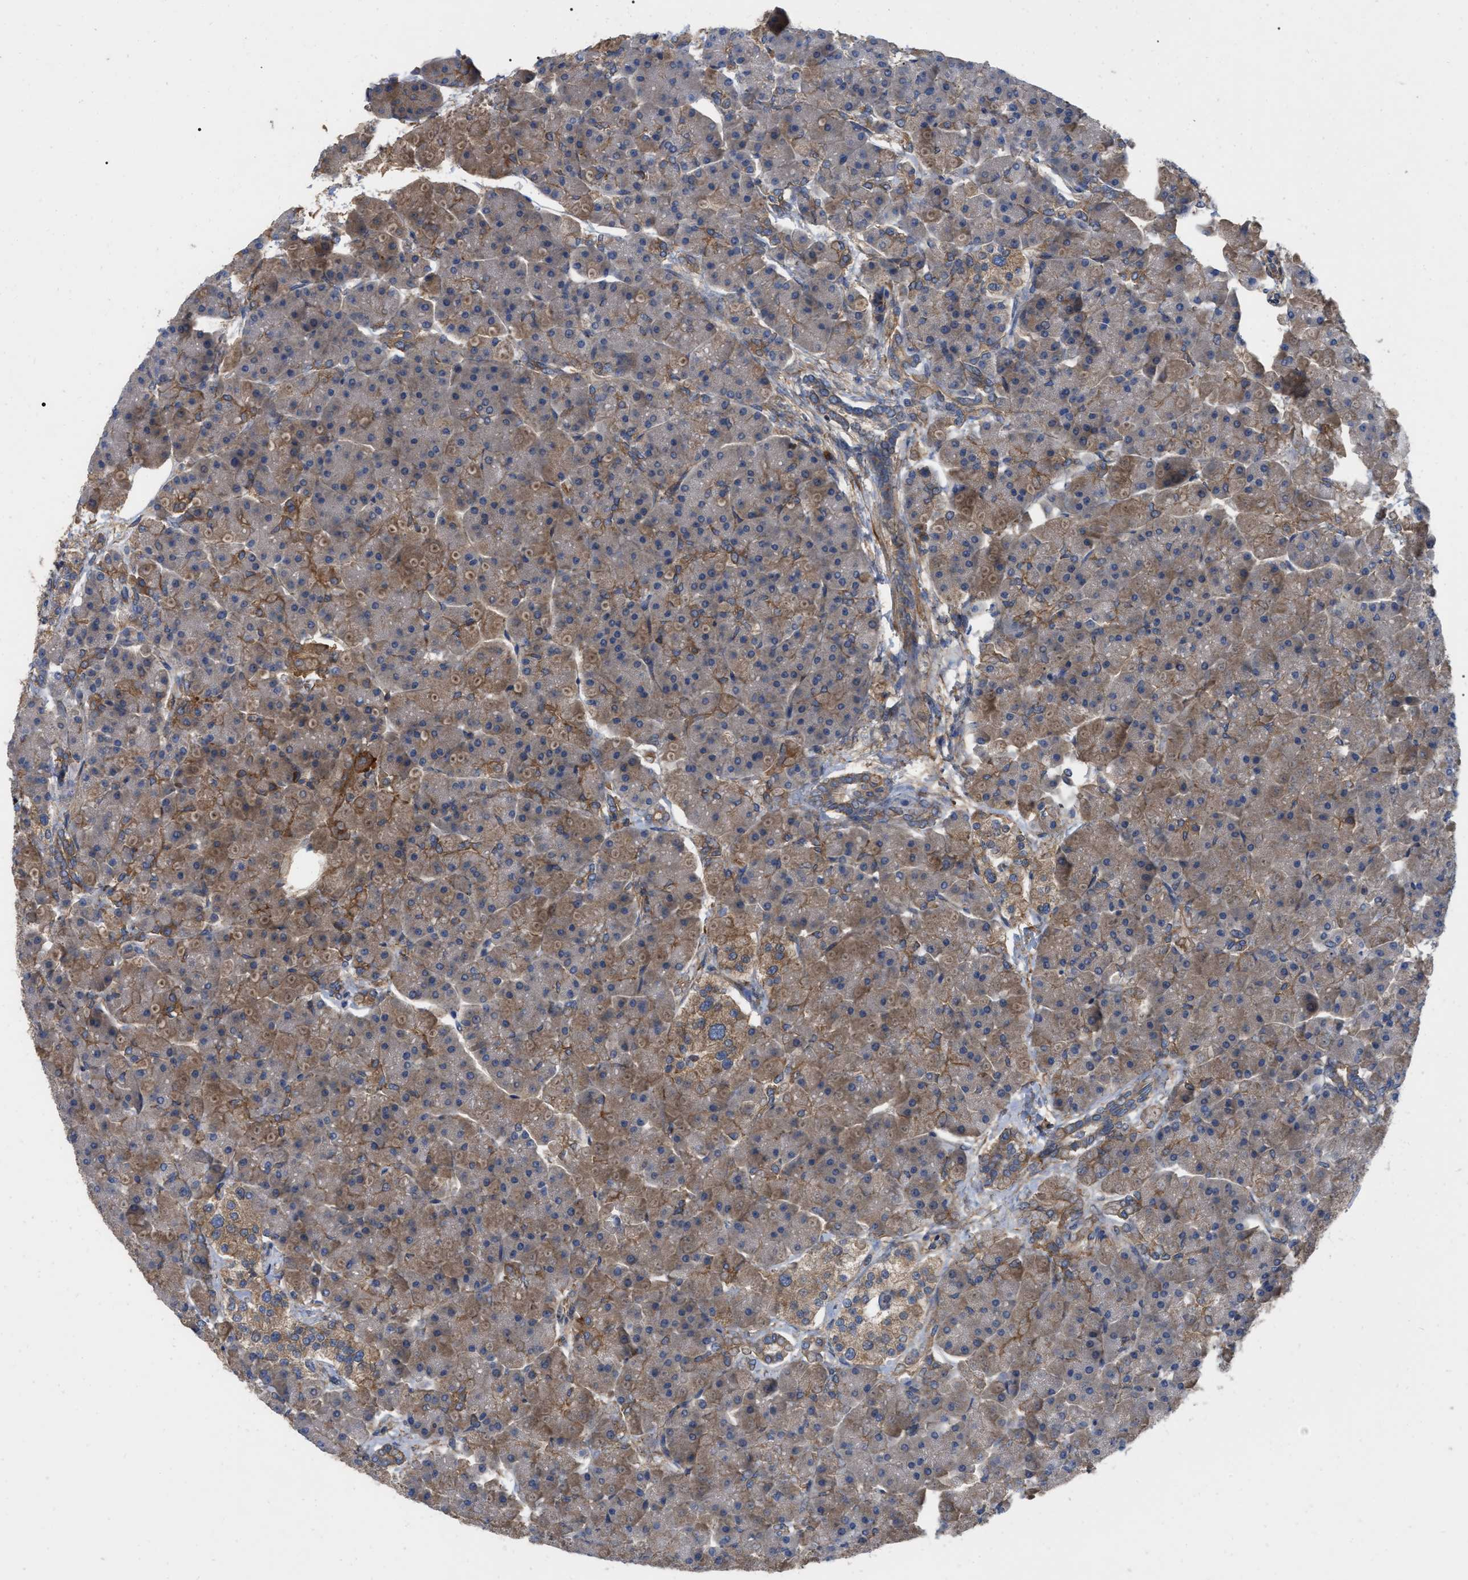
{"staining": {"intensity": "moderate", "quantity": ">75%", "location": "cytoplasmic/membranous"}, "tissue": "pancreas", "cell_type": "Exocrine glandular cells", "image_type": "normal", "snomed": [{"axis": "morphology", "description": "Normal tissue, NOS"}, {"axis": "topography", "description": "Pancreas"}], "caption": "Immunohistochemistry (IHC) (DAB (3,3'-diaminobenzidine)) staining of benign human pancreas displays moderate cytoplasmic/membranous protein staining in about >75% of exocrine glandular cells. (brown staining indicates protein expression, while blue staining denotes nuclei).", "gene": "RABEP1", "patient": {"sex": "female", "age": 70}}